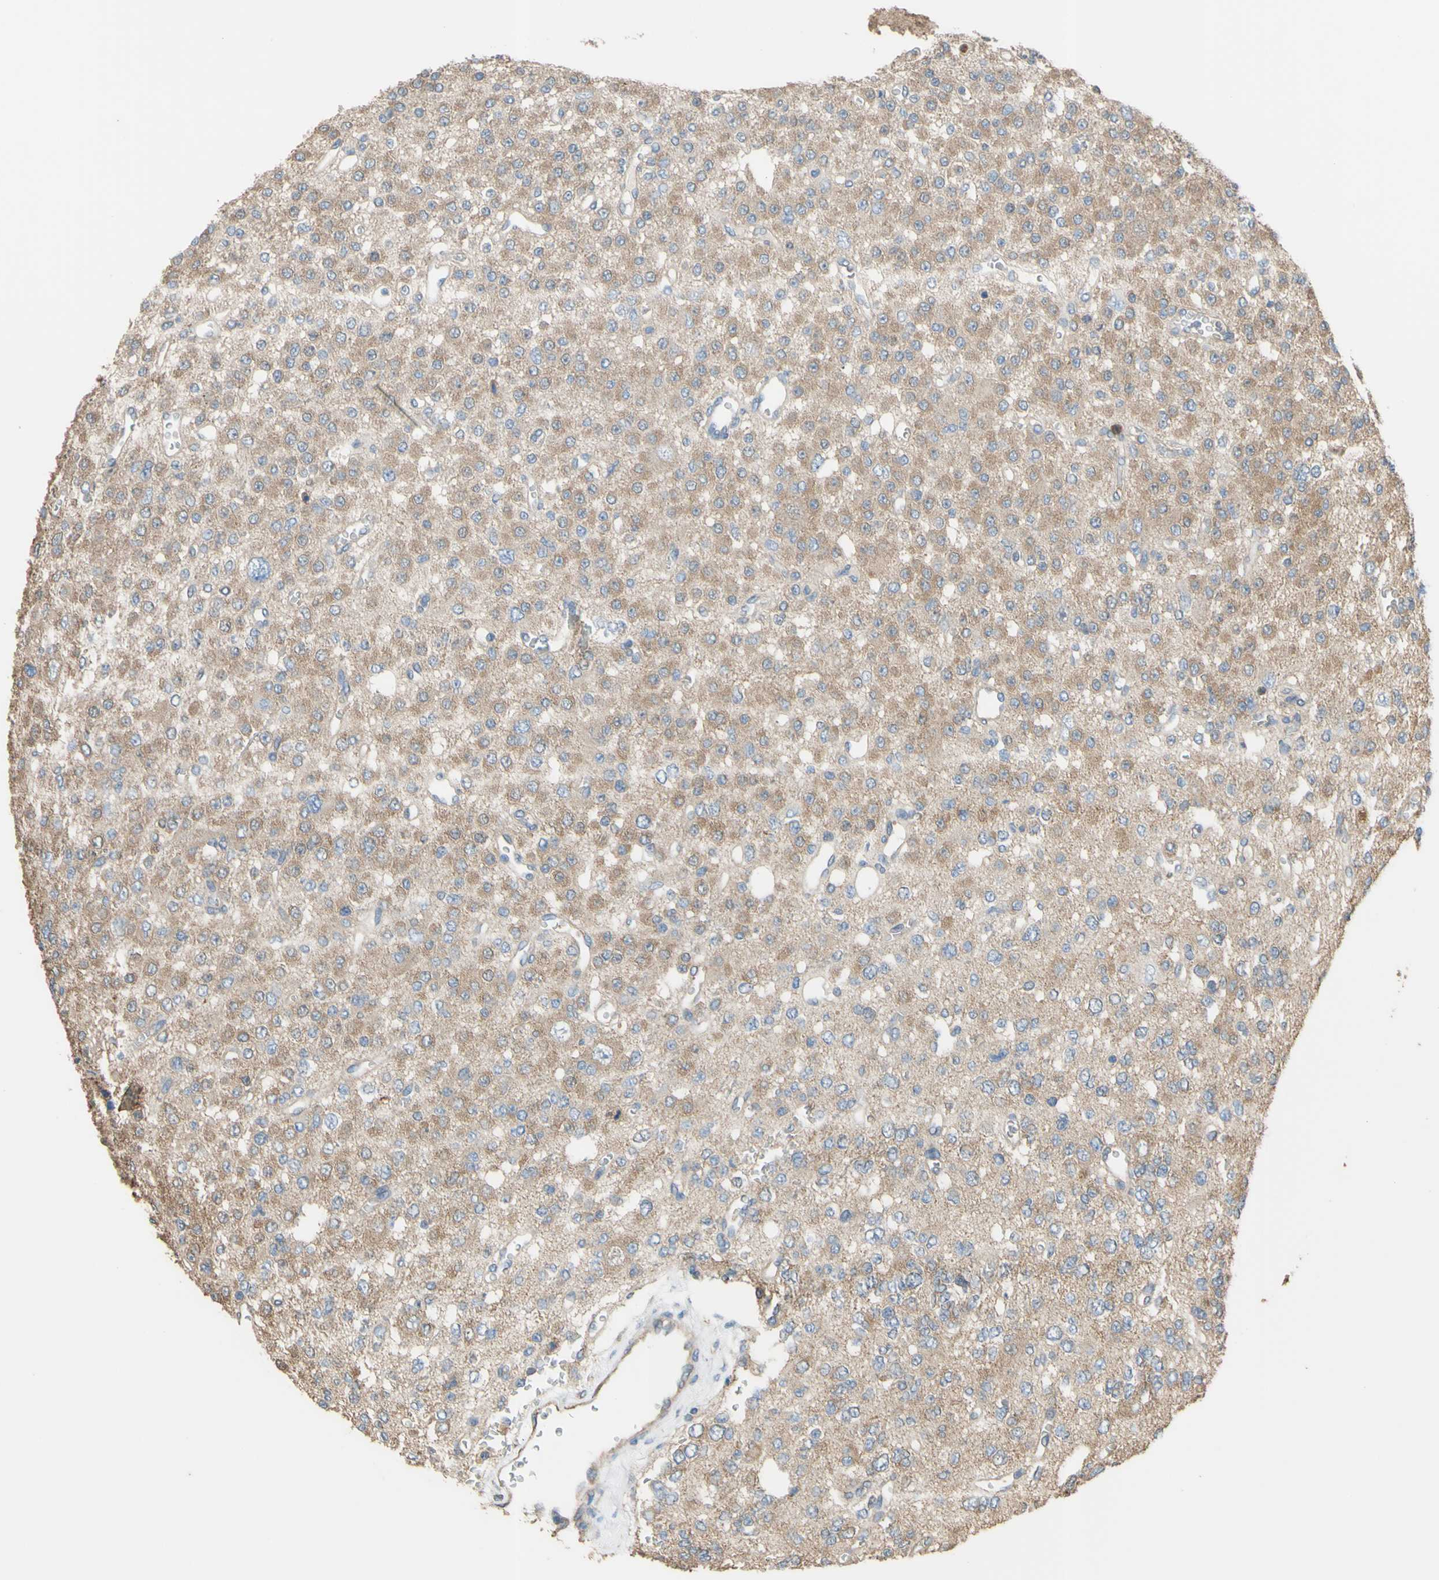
{"staining": {"intensity": "moderate", "quantity": ">75%", "location": "cytoplasmic/membranous"}, "tissue": "glioma", "cell_type": "Tumor cells", "image_type": "cancer", "snomed": [{"axis": "morphology", "description": "Glioma, malignant, Low grade"}, {"axis": "topography", "description": "Brain"}], "caption": "Immunohistochemistry (IHC) of human malignant low-grade glioma exhibits medium levels of moderate cytoplasmic/membranous expression in approximately >75% of tumor cells.", "gene": "CTTN", "patient": {"sex": "male", "age": 38}}